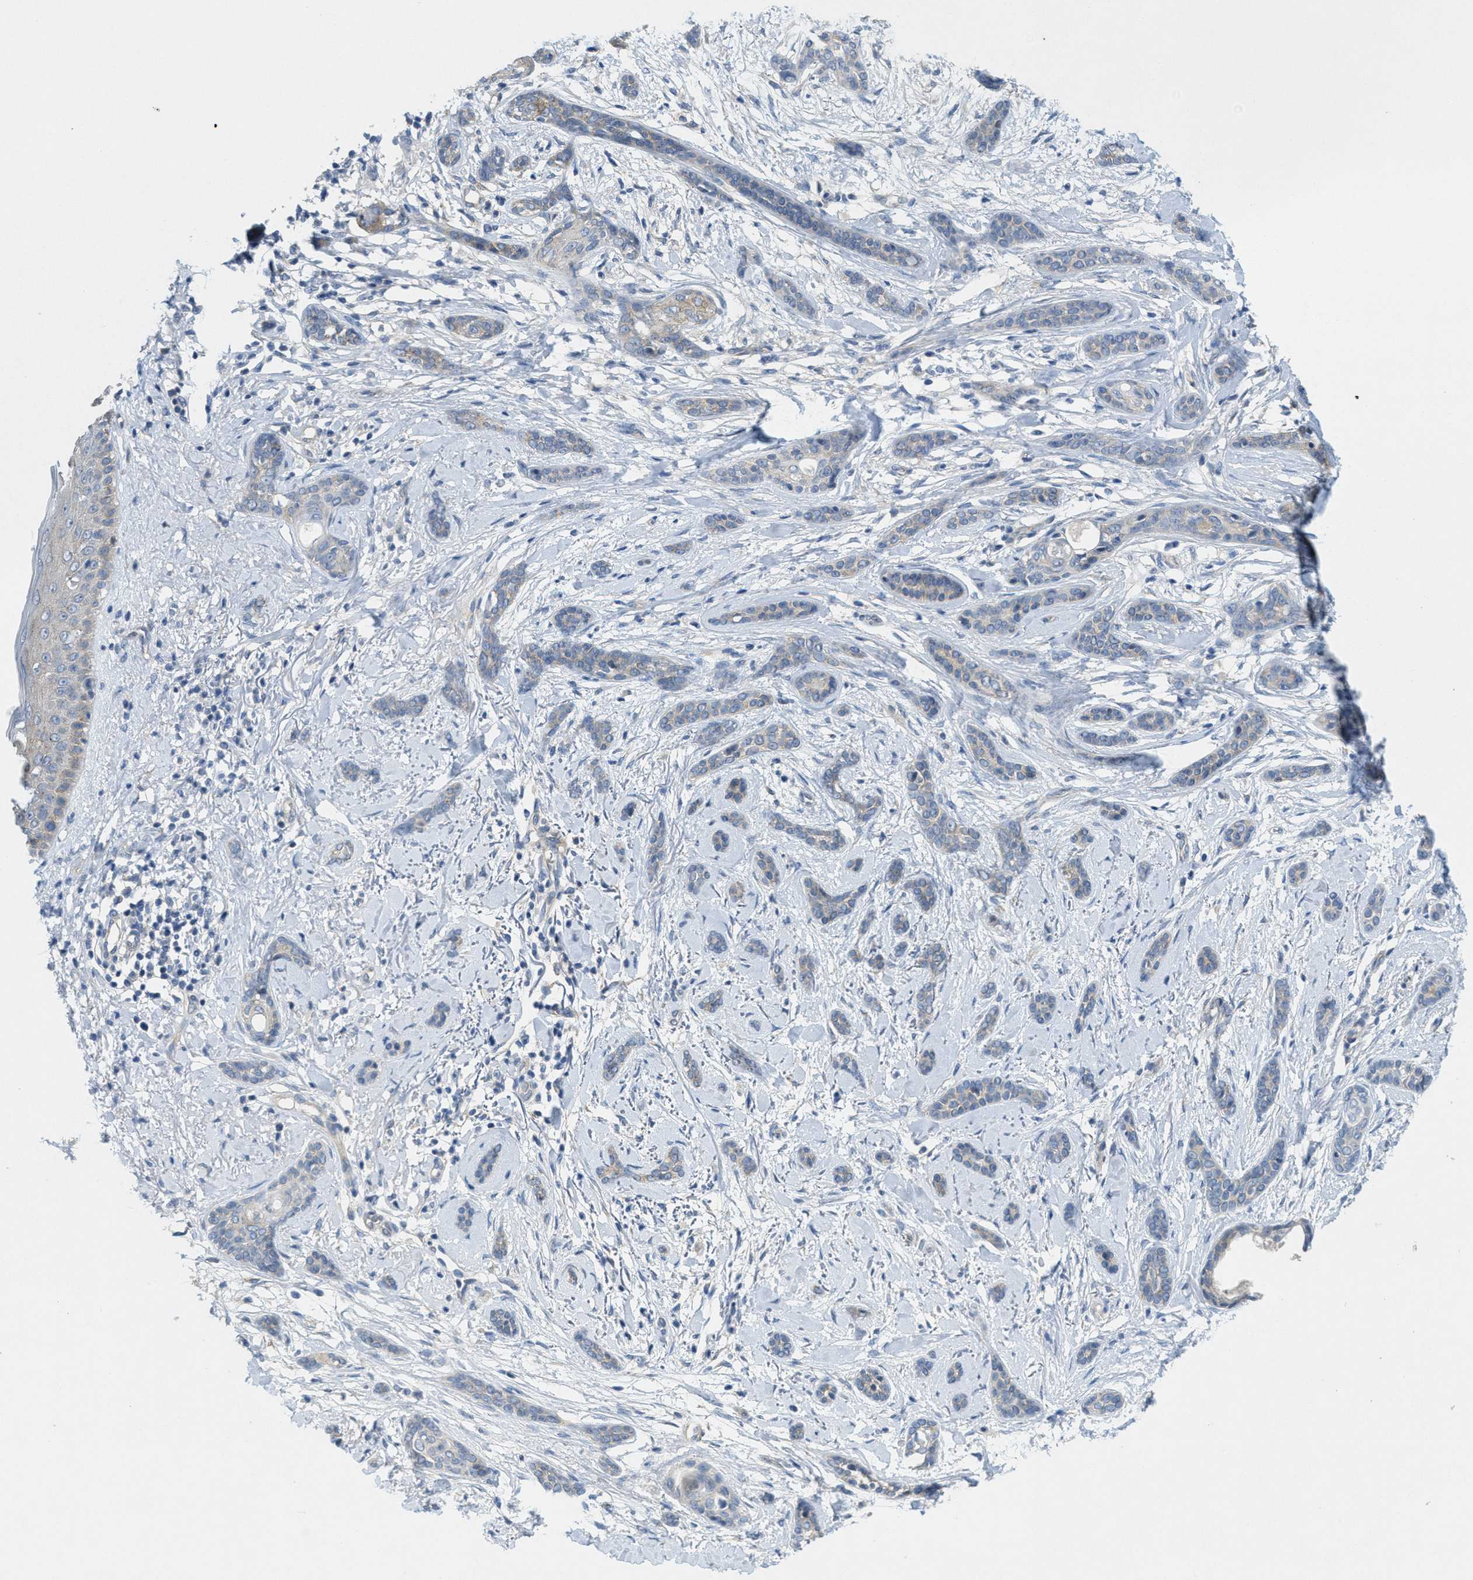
{"staining": {"intensity": "weak", "quantity": "<25%", "location": "cytoplasmic/membranous"}, "tissue": "skin cancer", "cell_type": "Tumor cells", "image_type": "cancer", "snomed": [{"axis": "morphology", "description": "Basal cell carcinoma"}, {"axis": "morphology", "description": "Adnexal tumor, benign"}, {"axis": "topography", "description": "Skin"}], "caption": "Skin basal cell carcinoma was stained to show a protein in brown. There is no significant positivity in tumor cells.", "gene": "ZFYVE9", "patient": {"sex": "female", "age": 42}}